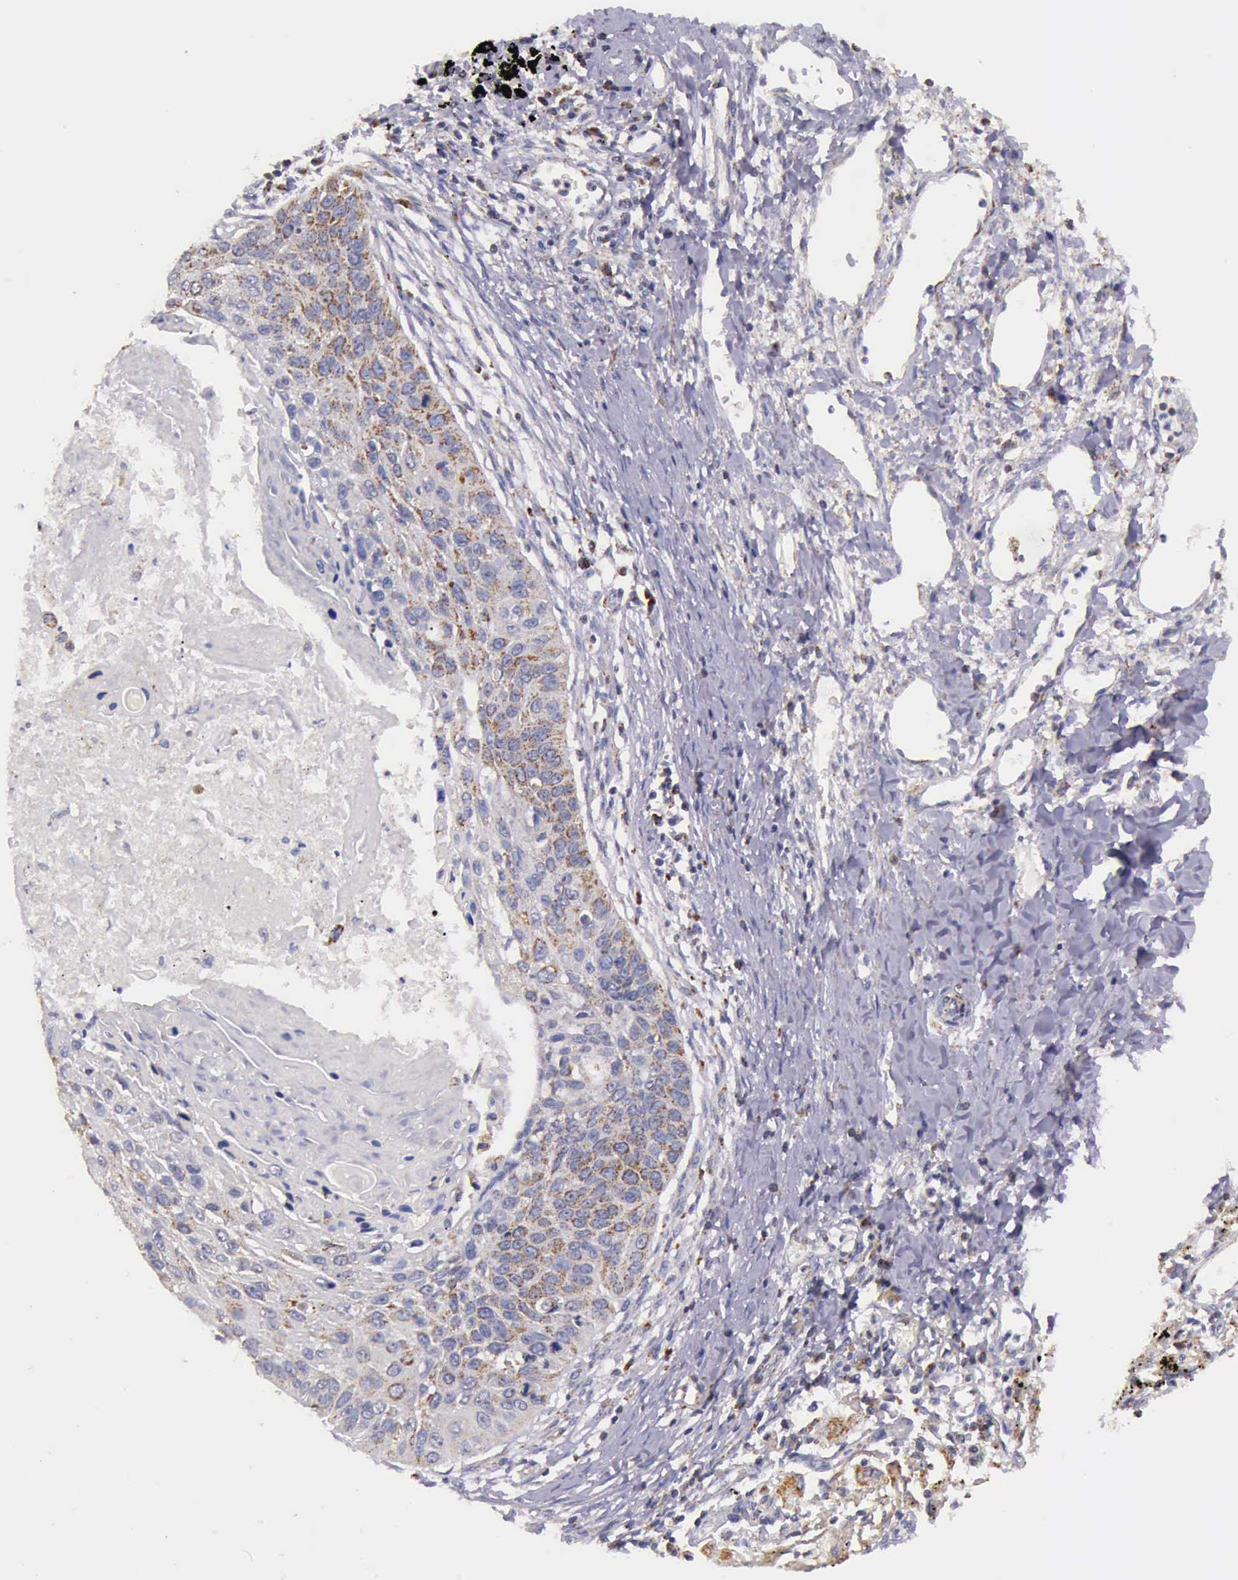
{"staining": {"intensity": "weak", "quantity": ">75%", "location": "cytoplasmic/membranous"}, "tissue": "lung cancer", "cell_type": "Tumor cells", "image_type": "cancer", "snomed": [{"axis": "morphology", "description": "Squamous cell carcinoma, NOS"}, {"axis": "topography", "description": "Lung"}], "caption": "Lung cancer (squamous cell carcinoma) was stained to show a protein in brown. There is low levels of weak cytoplasmic/membranous expression in approximately >75% of tumor cells.", "gene": "TXN2", "patient": {"sex": "male", "age": 71}}